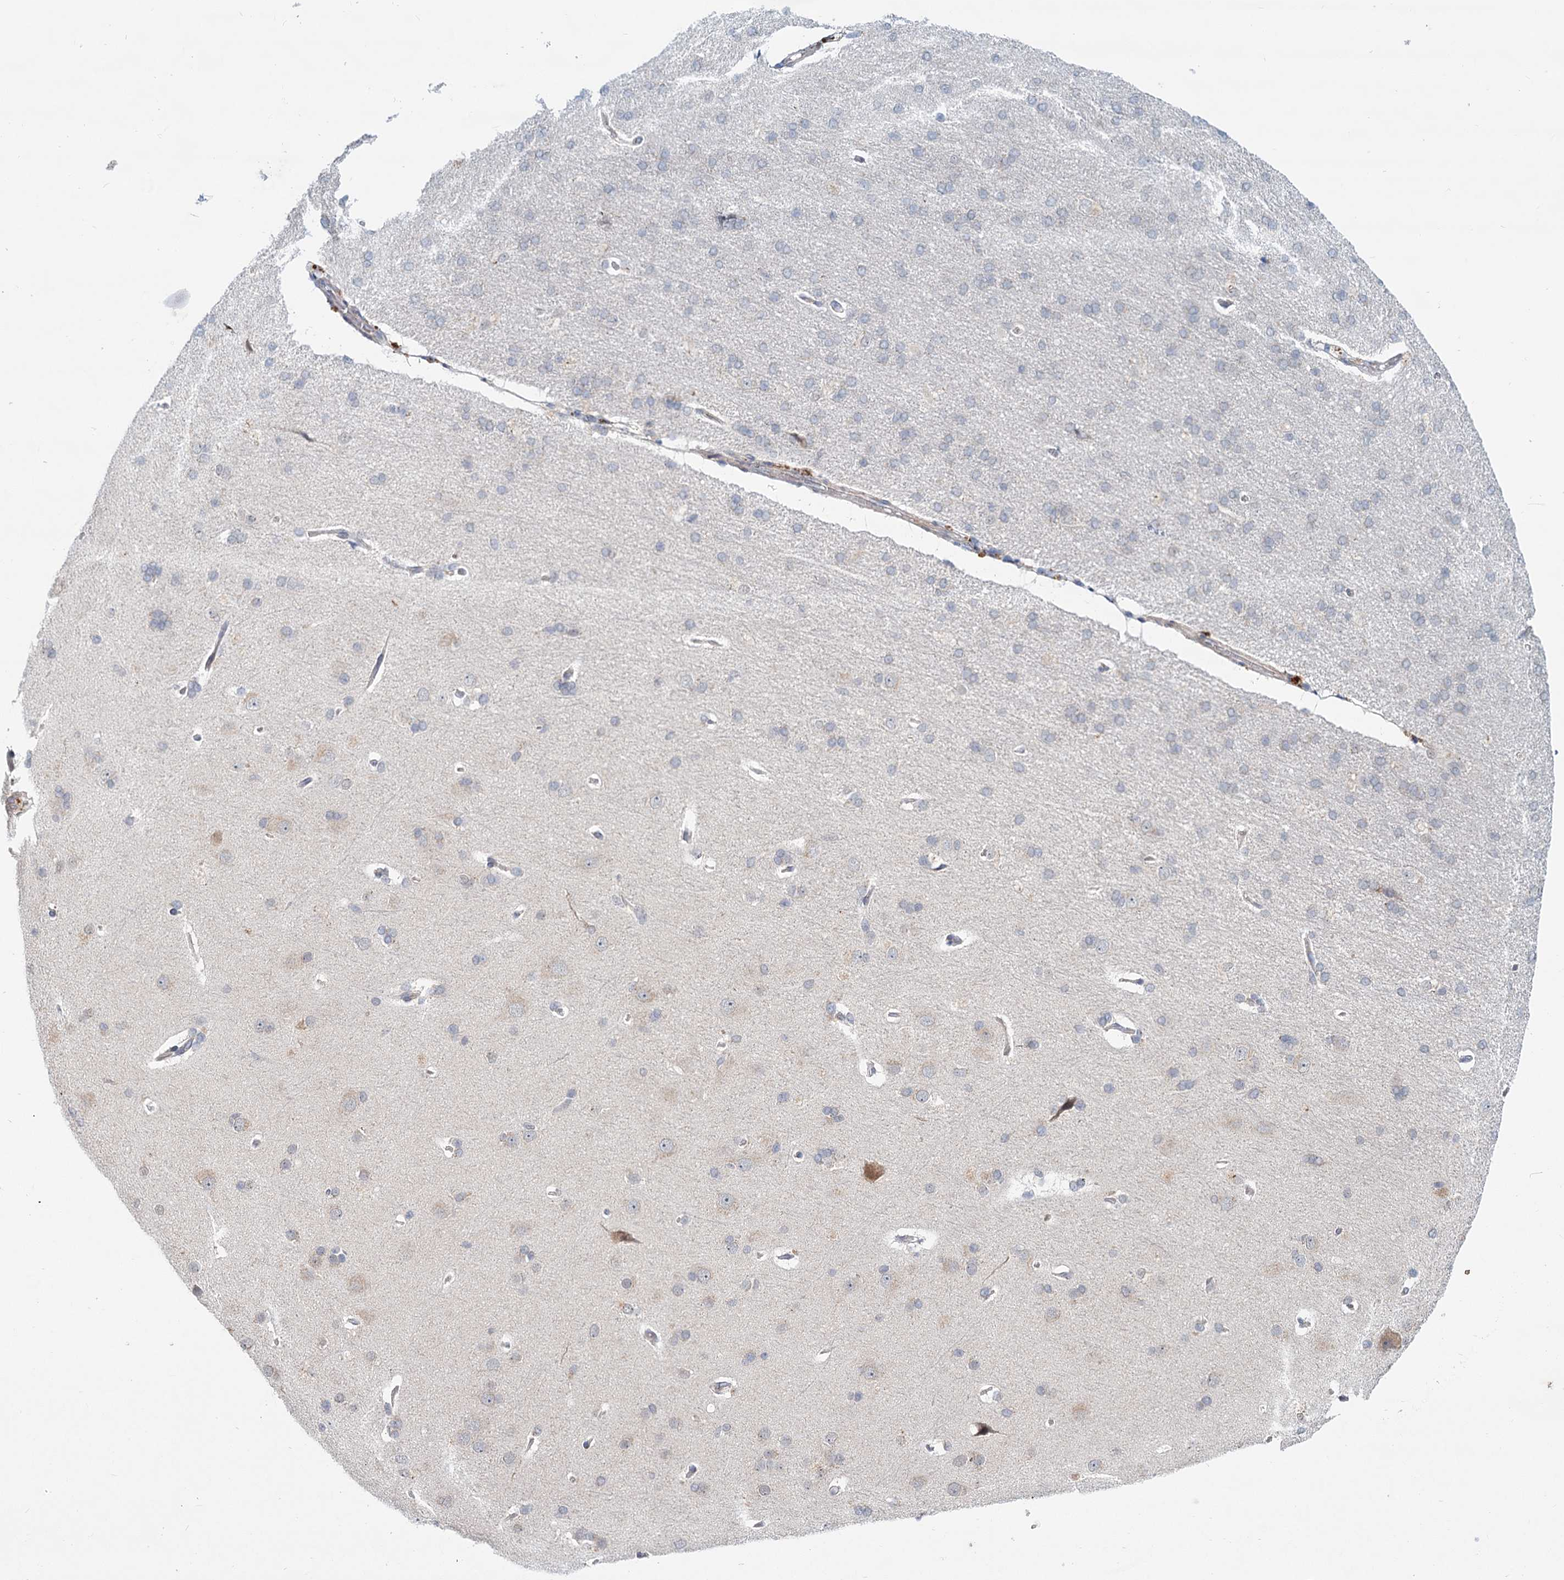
{"staining": {"intensity": "negative", "quantity": "none", "location": "none"}, "tissue": "cerebral cortex", "cell_type": "Endothelial cells", "image_type": "normal", "snomed": [{"axis": "morphology", "description": "Normal tissue, NOS"}, {"axis": "topography", "description": "Cerebral cortex"}], "caption": "A high-resolution micrograph shows IHC staining of normal cerebral cortex, which reveals no significant staining in endothelial cells. (Stains: DAB IHC with hematoxylin counter stain, Microscopy: brightfield microscopy at high magnification).", "gene": "STAP1", "patient": {"sex": "male", "age": 62}}